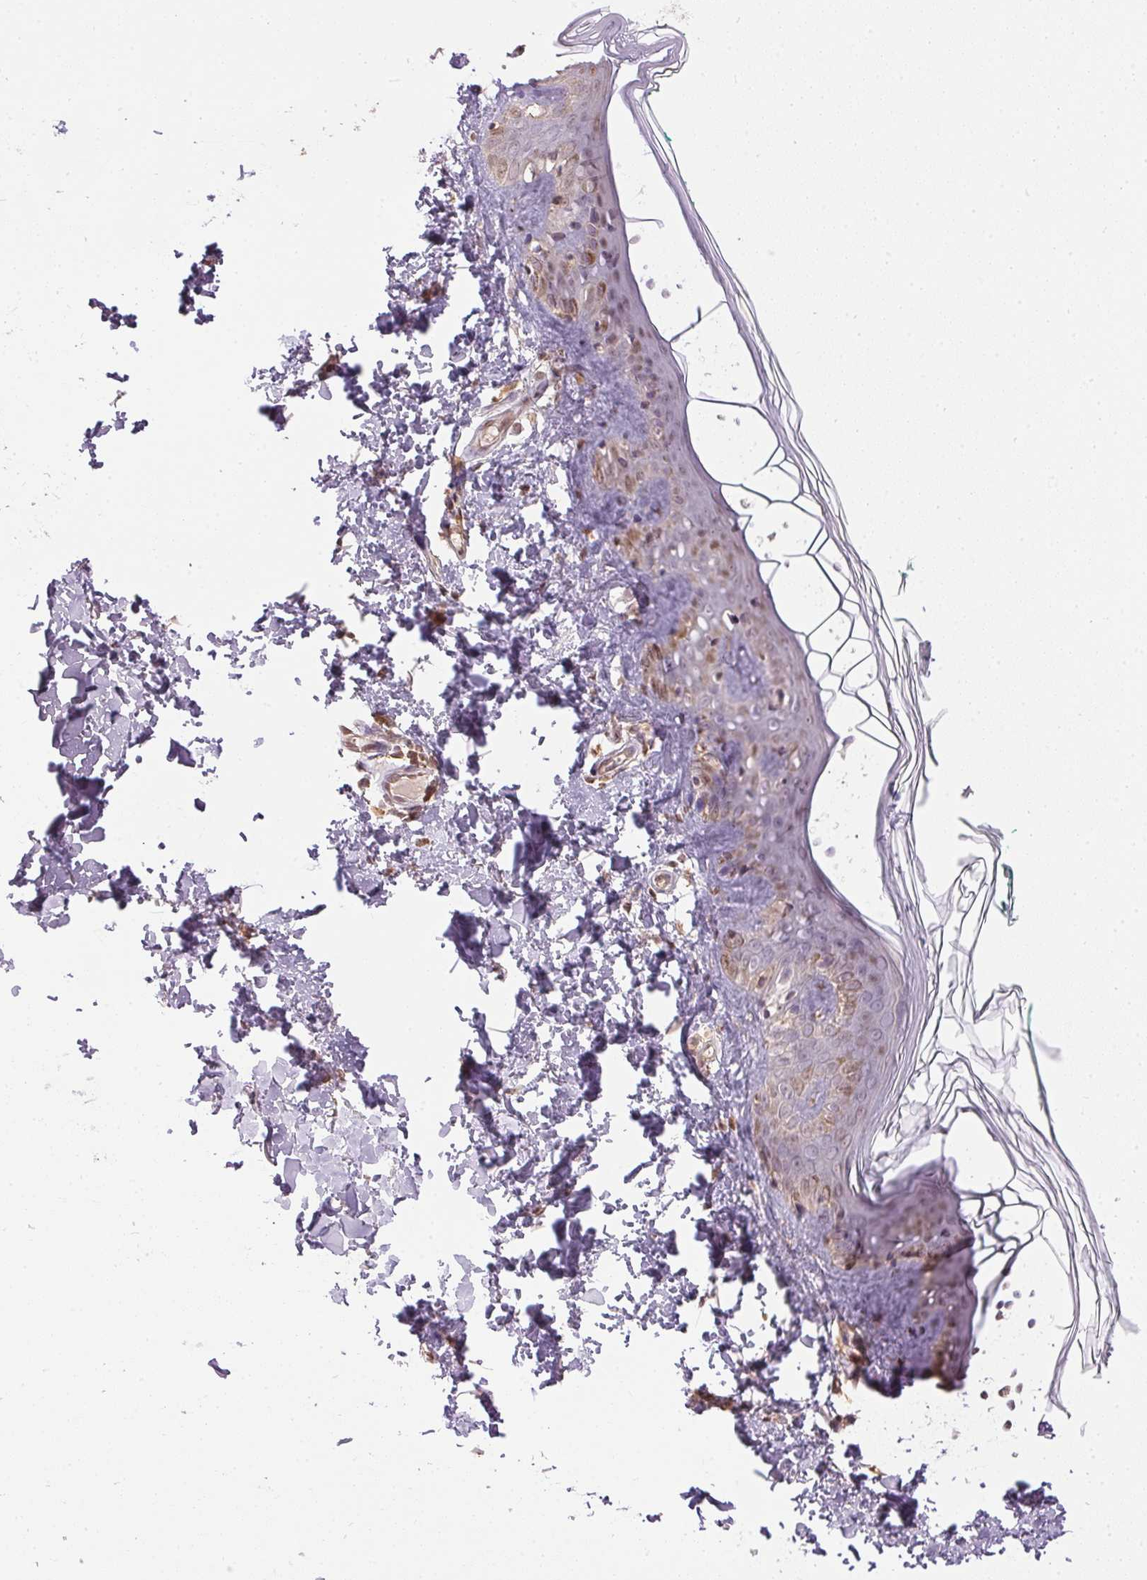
{"staining": {"intensity": "weak", "quantity": "<25%", "location": "nuclear"}, "tissue": "skin", "cell_type": "Fibroblasts", "image_type": "normal", "snomed": [{"axis": "morphology", "description": "Normal tissue, NOS"}, {"axis": "topography", "description": "Skin"}, {"axis": "topography", "description": "Peripheral nerve tissue"}], "caption": "Fibroblasts are negative for protein expression in benign human skin.", "gene": "TPI1", "patient": {"sex": "female", "age": 45}}